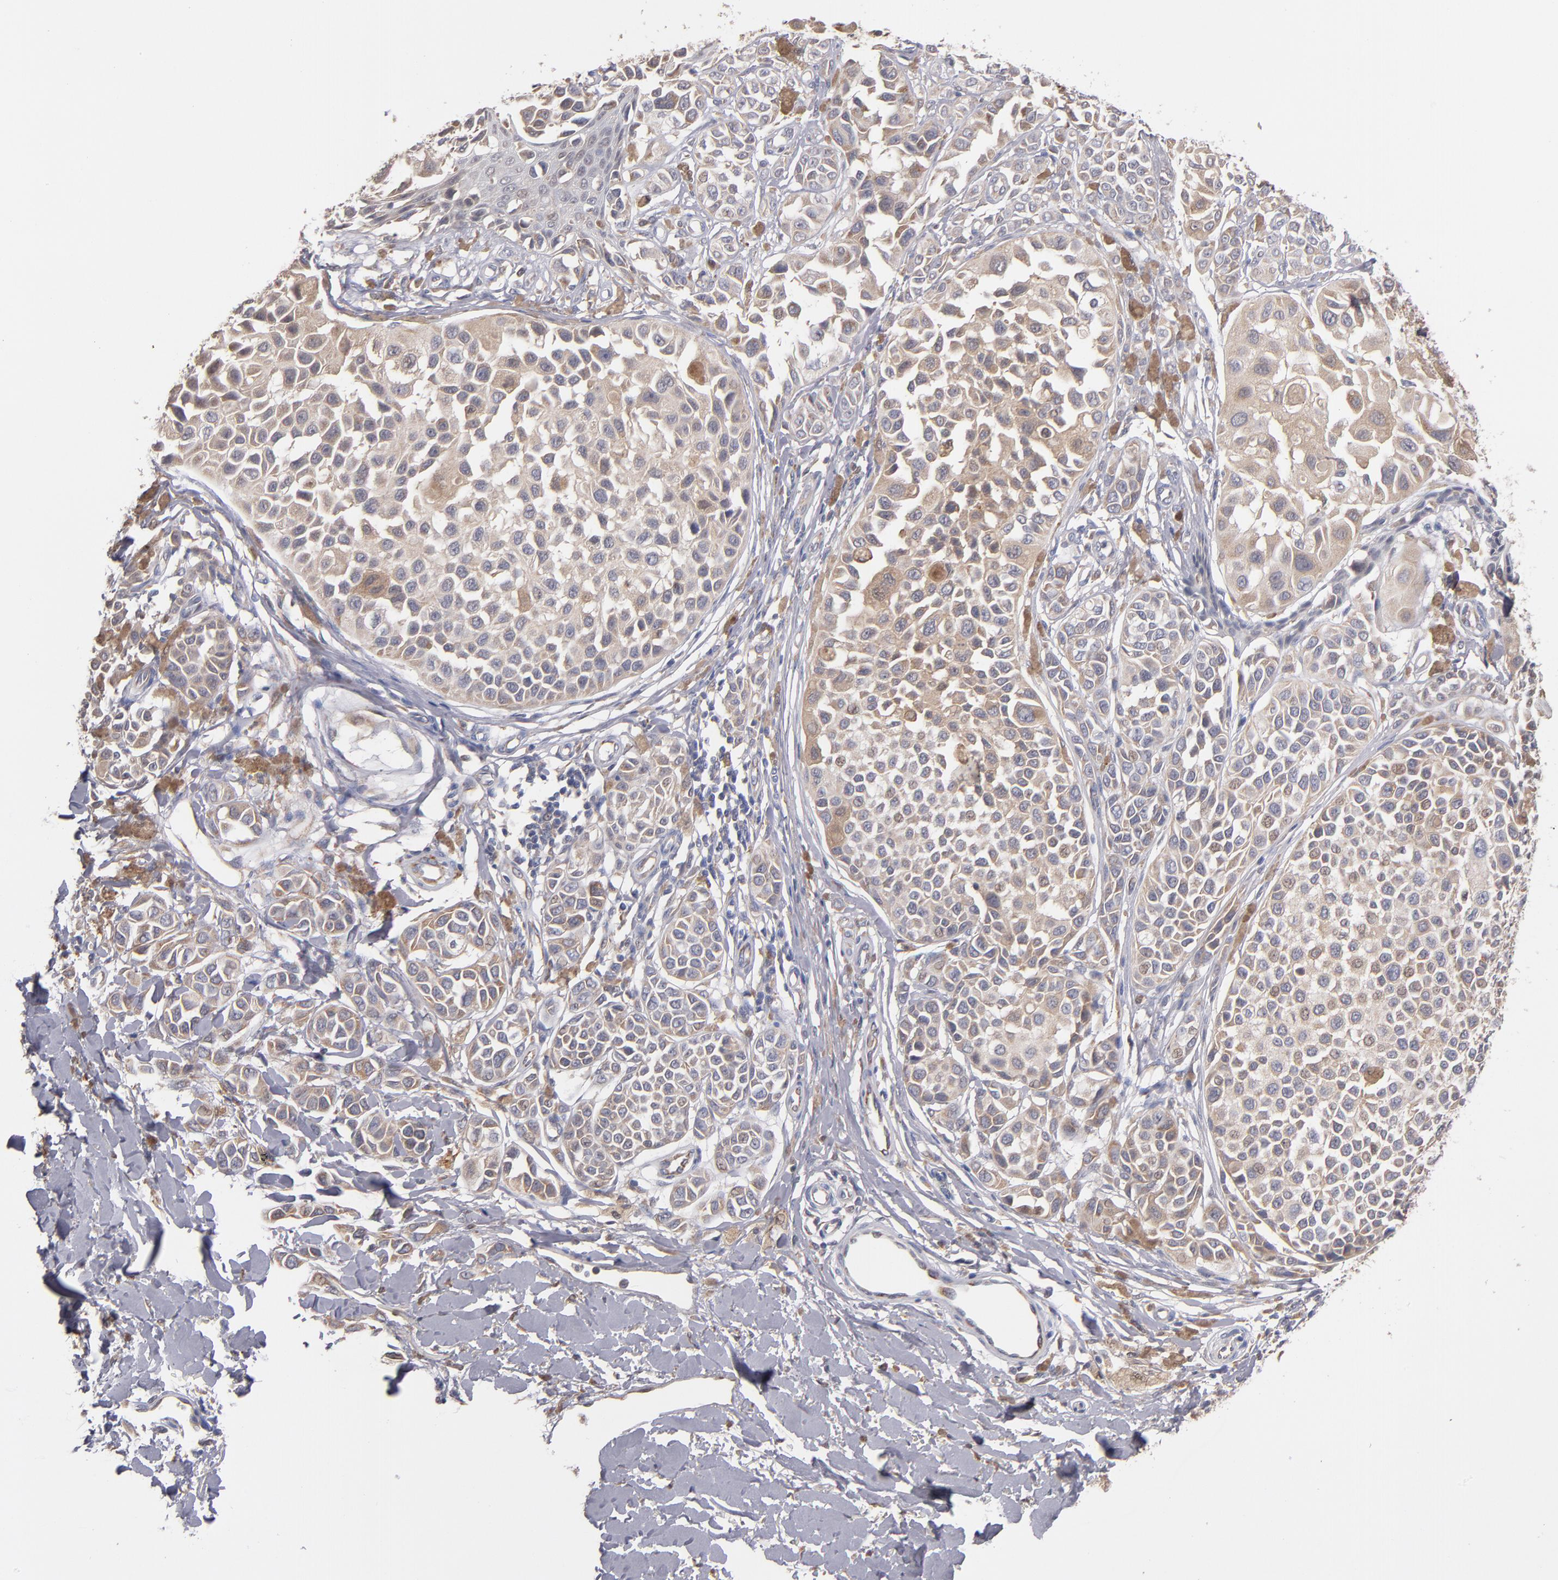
{"staining": {"intensity": "moderate", "quantity": ">75%", "location": "cytoplasmic/membranous"}, "tissue": "melanoma", "cell_type": "Tumor cells", "image_type": "cancer", "snomed": [{"axis": "morphology", "description": "Malignant melanoma, NOS"}, {"axis": "topography", "description": "Skin"}], "caption": "Immunohistochemistry (IHC) of human malignant melanoma exhibits medium levels of moderate cytoplasmic/membranous positivity in approximately >75% of tumor cells.", "gene": "GMFG", "patient": {"sex": "female", "age": 38}}